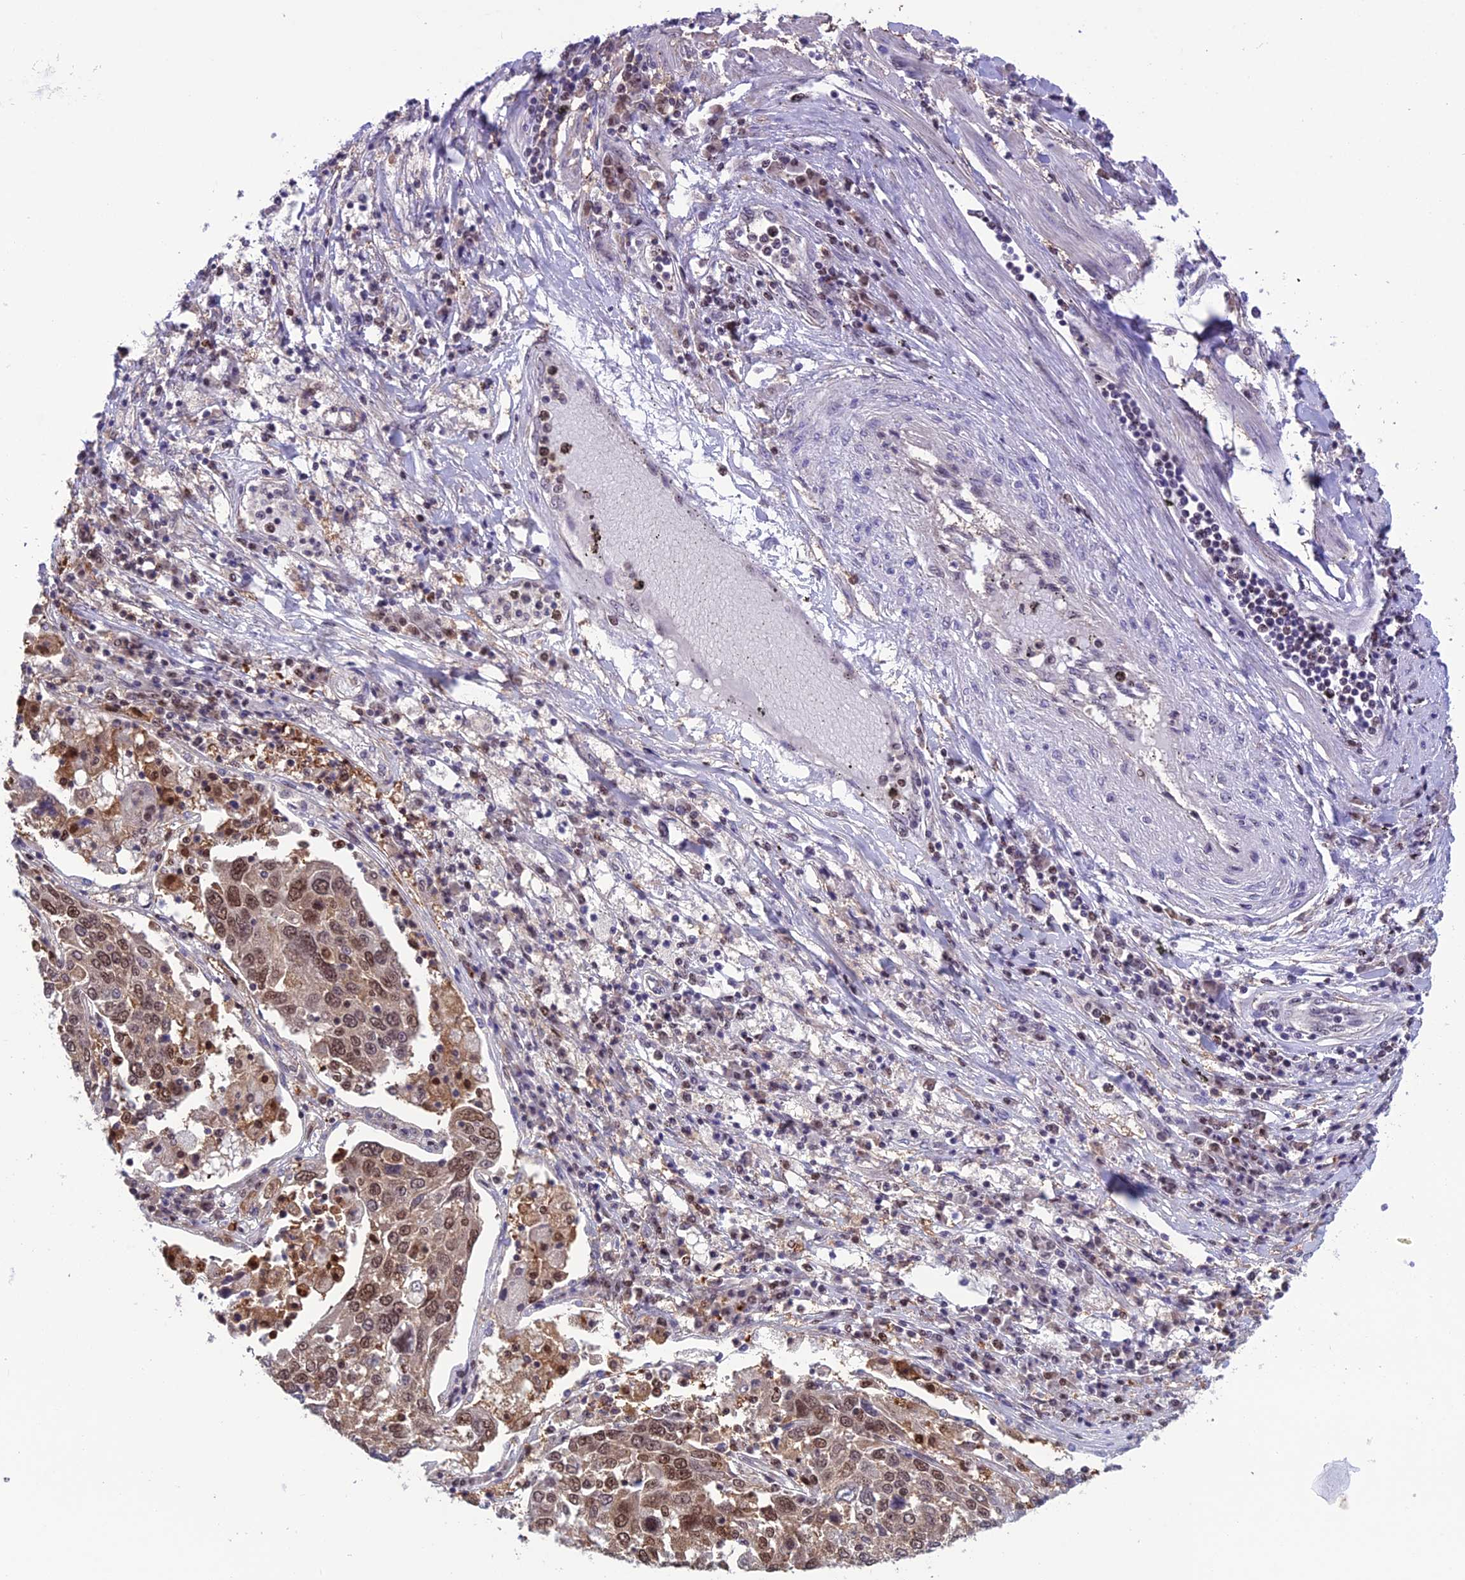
{"staining": {"intensity": "moderate", "quantity": ">75%", "location": "cytoplasmic/membranous,nuclear"}, "tissue": "lung cancer", "cell_type": "Tumor cells", "image_type": "cancer", "snomed": [{"axis": "morphology", "description": "Squamous cell carcinoma, NOS"}, {"axis": "topography", "description": "Lung"}], "caption": "Immunohistochemical staining of human lung squamous cell carcinoma reveals medium levels of moderate cytoplasmic/membranous and nuclear protein expression in about >75% of tumor cells.", "gene": "MIS12", "patient": {"sex": "male", "age": 65}}